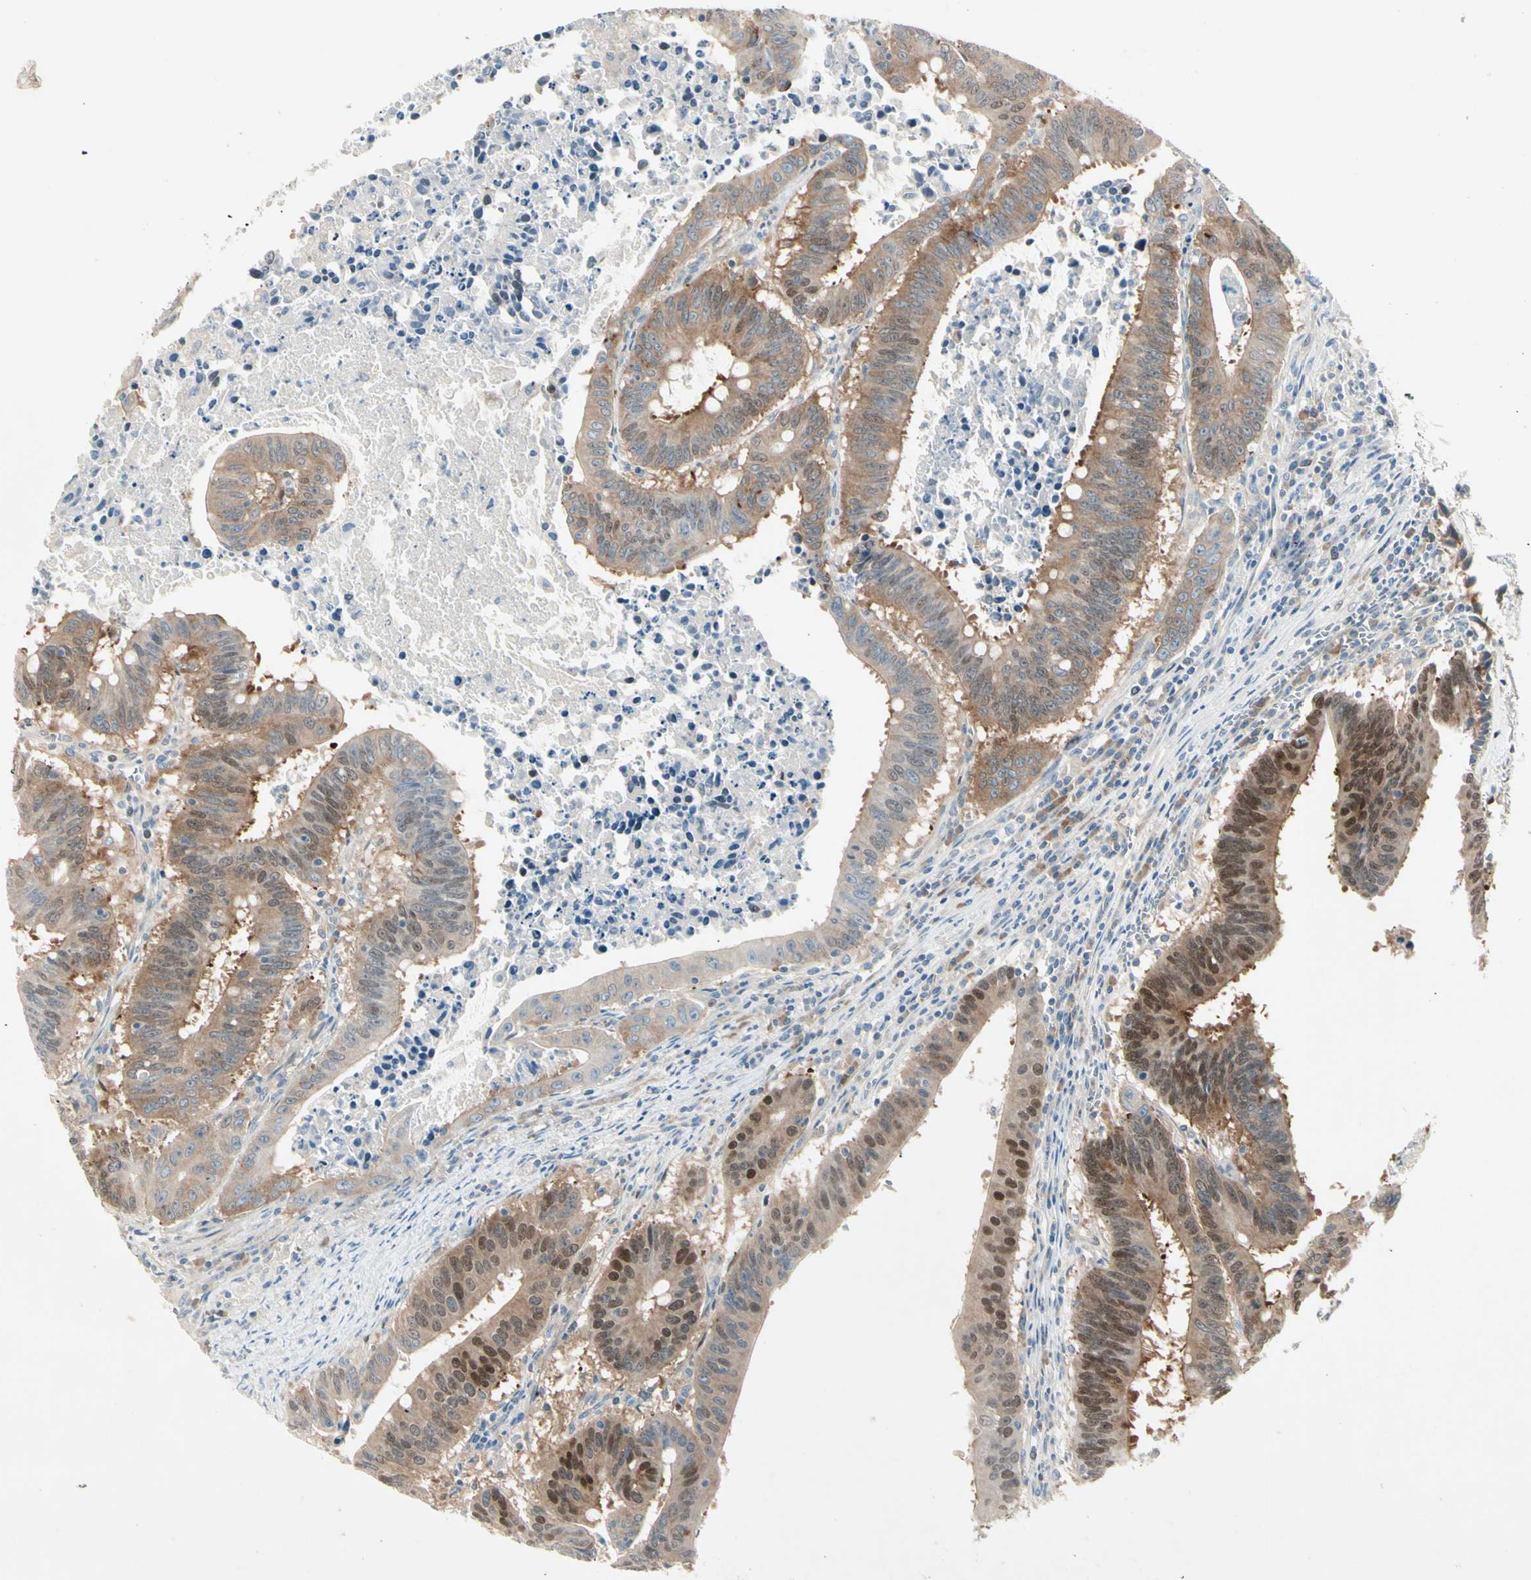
{"staining": {"intensity": "moderate", "quantity": ">75%", "location": "cytoplasmic/membranous,nuclear"}, "tissue": "colorectal cancer", "cell_type": "Tumor cells", "image_type": "cancer", "snomed": [{"axis": "morphology", "description": "Adenocarcinoma, NOS"}, {"axis": "topography", "description": "Colon"}], "caption": "This image demonstrates colorectal cancer stained with IHC to label a protein in brown. The cytoplasmic/membranous and nuclear of tumor cells show moderate positivity for the protein. Nuclei are counter-stained blue.", "gene": "IL1R1", "patient": {"sex": "male", "age": 45}}